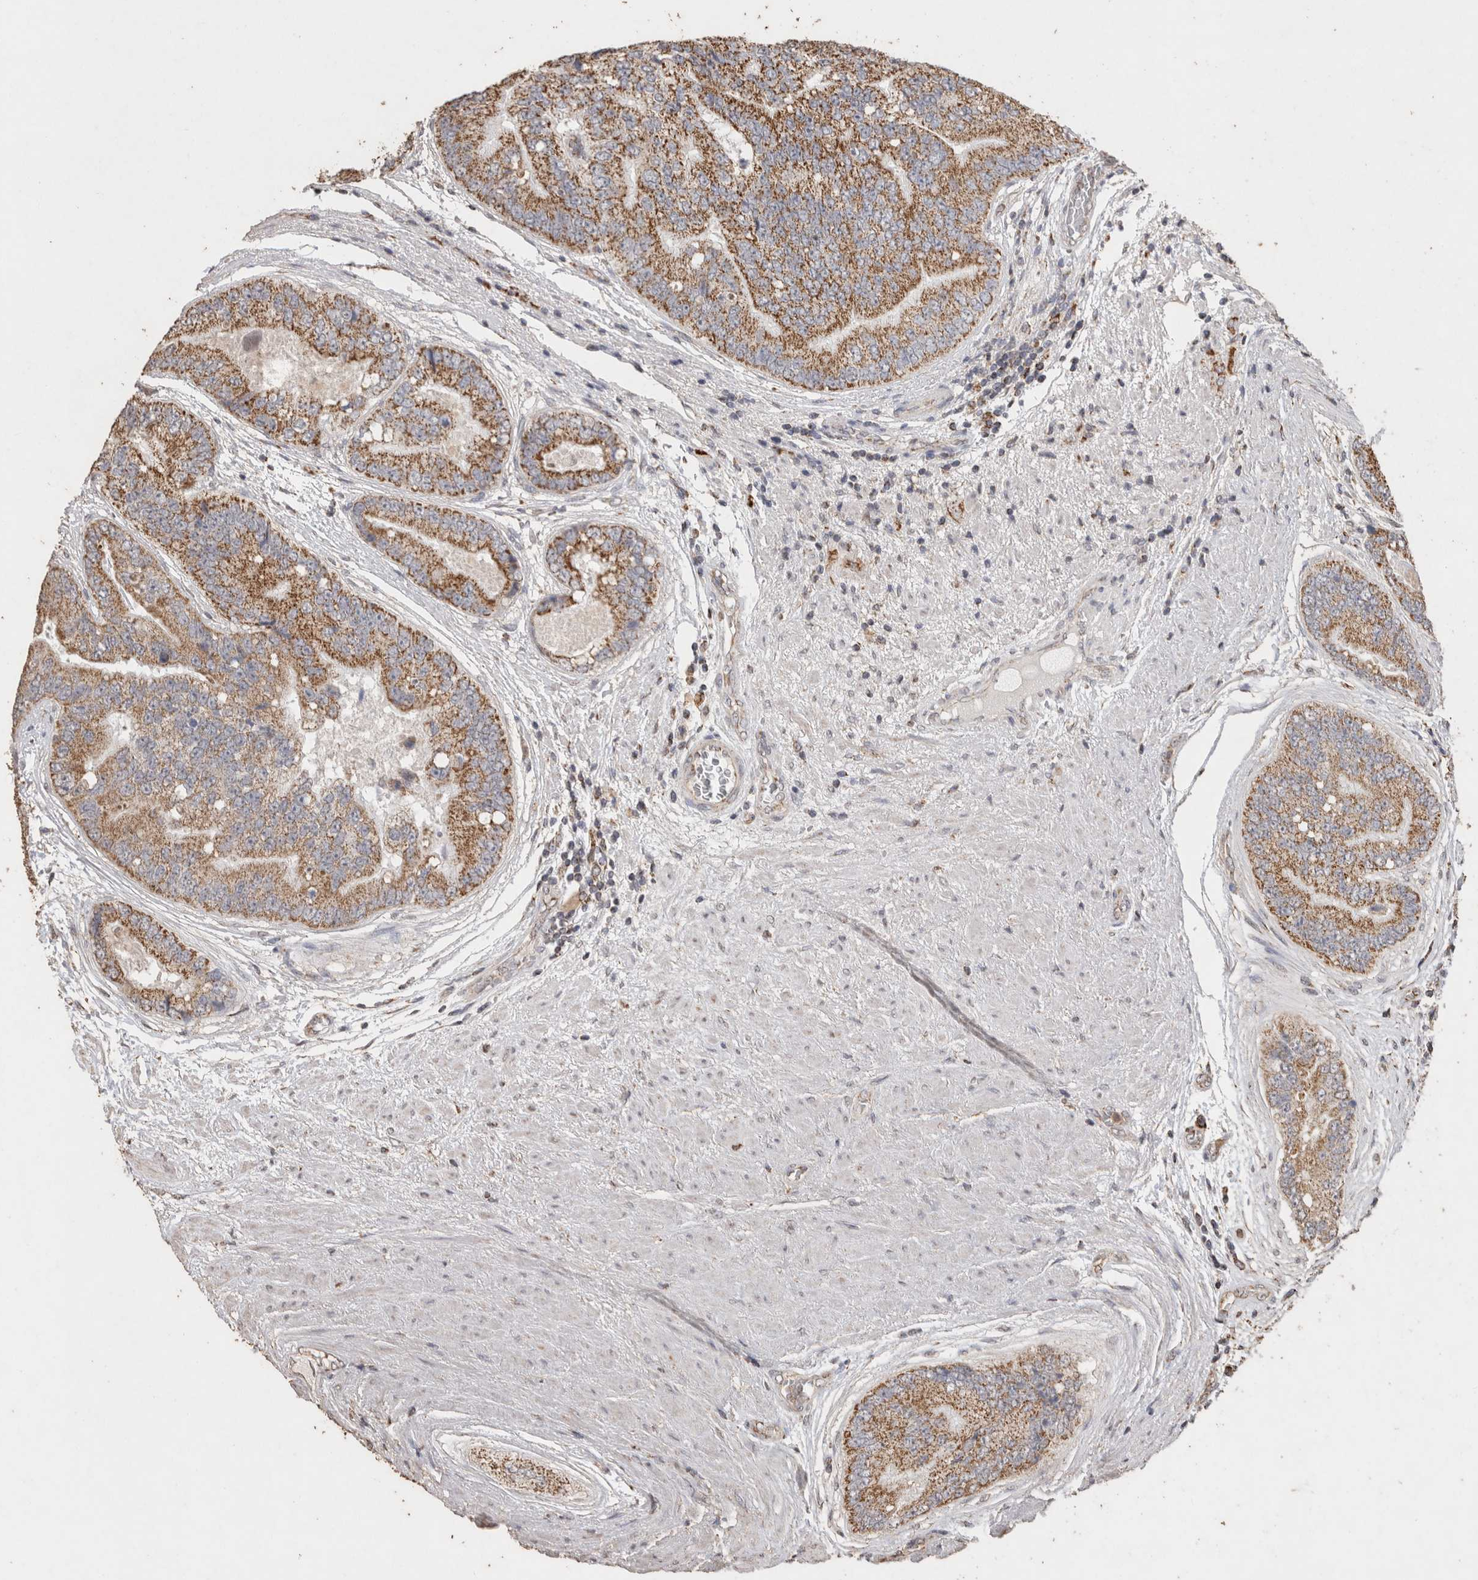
{"staining": {"intensity": "moderate", "quantity": ">75%", "location": "cytoplasmic/membranous"}, "tissue": "prostate cancer", "cell_type": "Tumor cells", "image_type": "cancer", "snomed": [{"axis": "morphology", "description": "Adenocarcinoma, High grade"}, {"axis": "topography", "description": "Prostate"}], "caption": "The histopathology image demonstrates staining of prostate high-grade adenocarcinoma, revealing moderate cytoplasmic/membranous protein staining (brown color) within tumor cells.", "gene": "ACADM", "patient": {"sex": "male", "age": 70}}